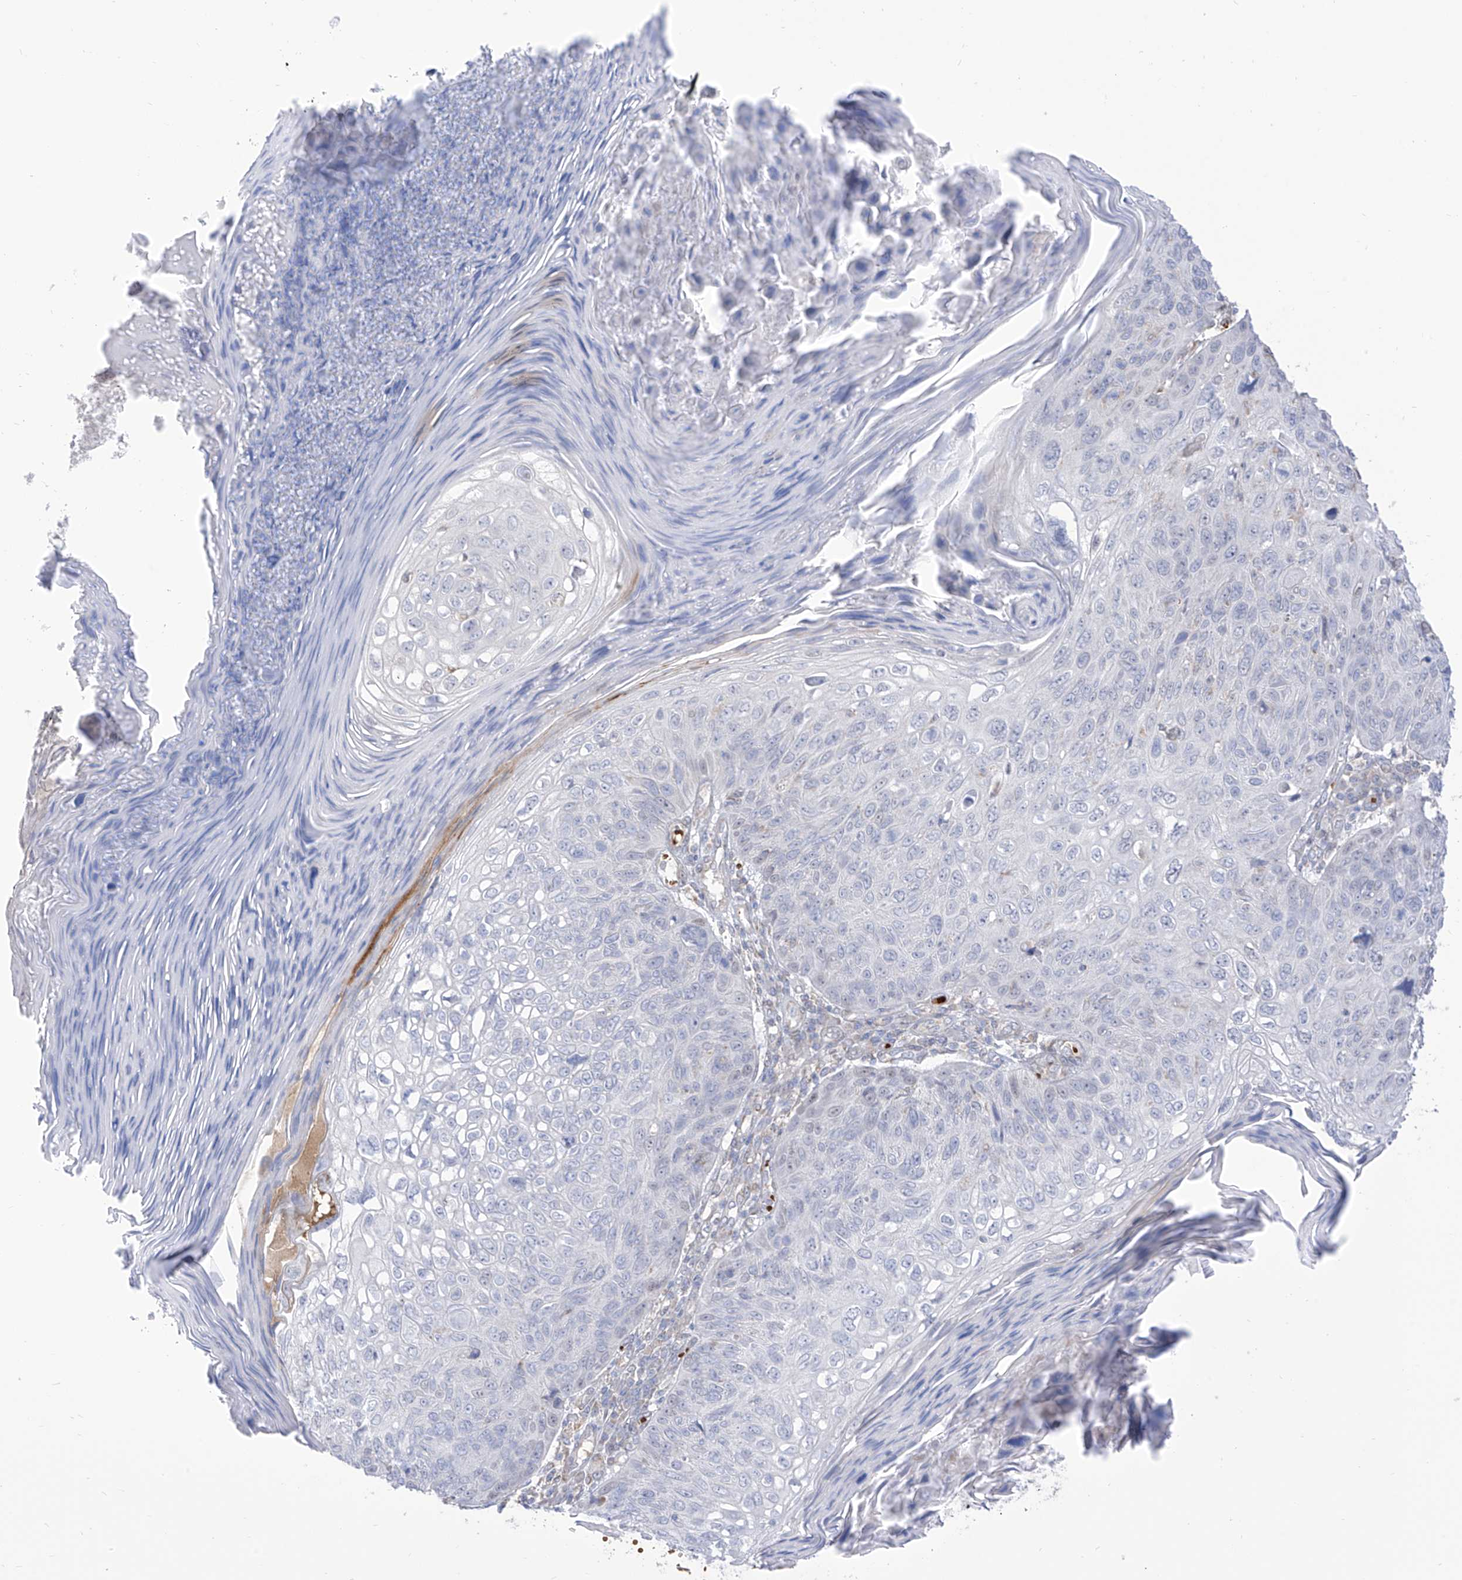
{"staining": {"intensity": "negative", "quantity": "none", "location": "none"}, "tissue": "skin cancer", "cell_type": "Tumor cells", "image_type": "cancer", "snomed": [{"axis": "morphology", "description": "Squamous cell carcinoma, NOS"}, {"axis": "topography", "description": "Skin"}], "caption": "This micrograph is of skin squamous cell carcinoma stained with immunohistochemistry (IHC) to label a protein in brown with the nuclei are counter-stained blue. There is no expression in tumor cells.", "gene": "ARHGEF40", "patient": {"sex": "female", "age": 90}}